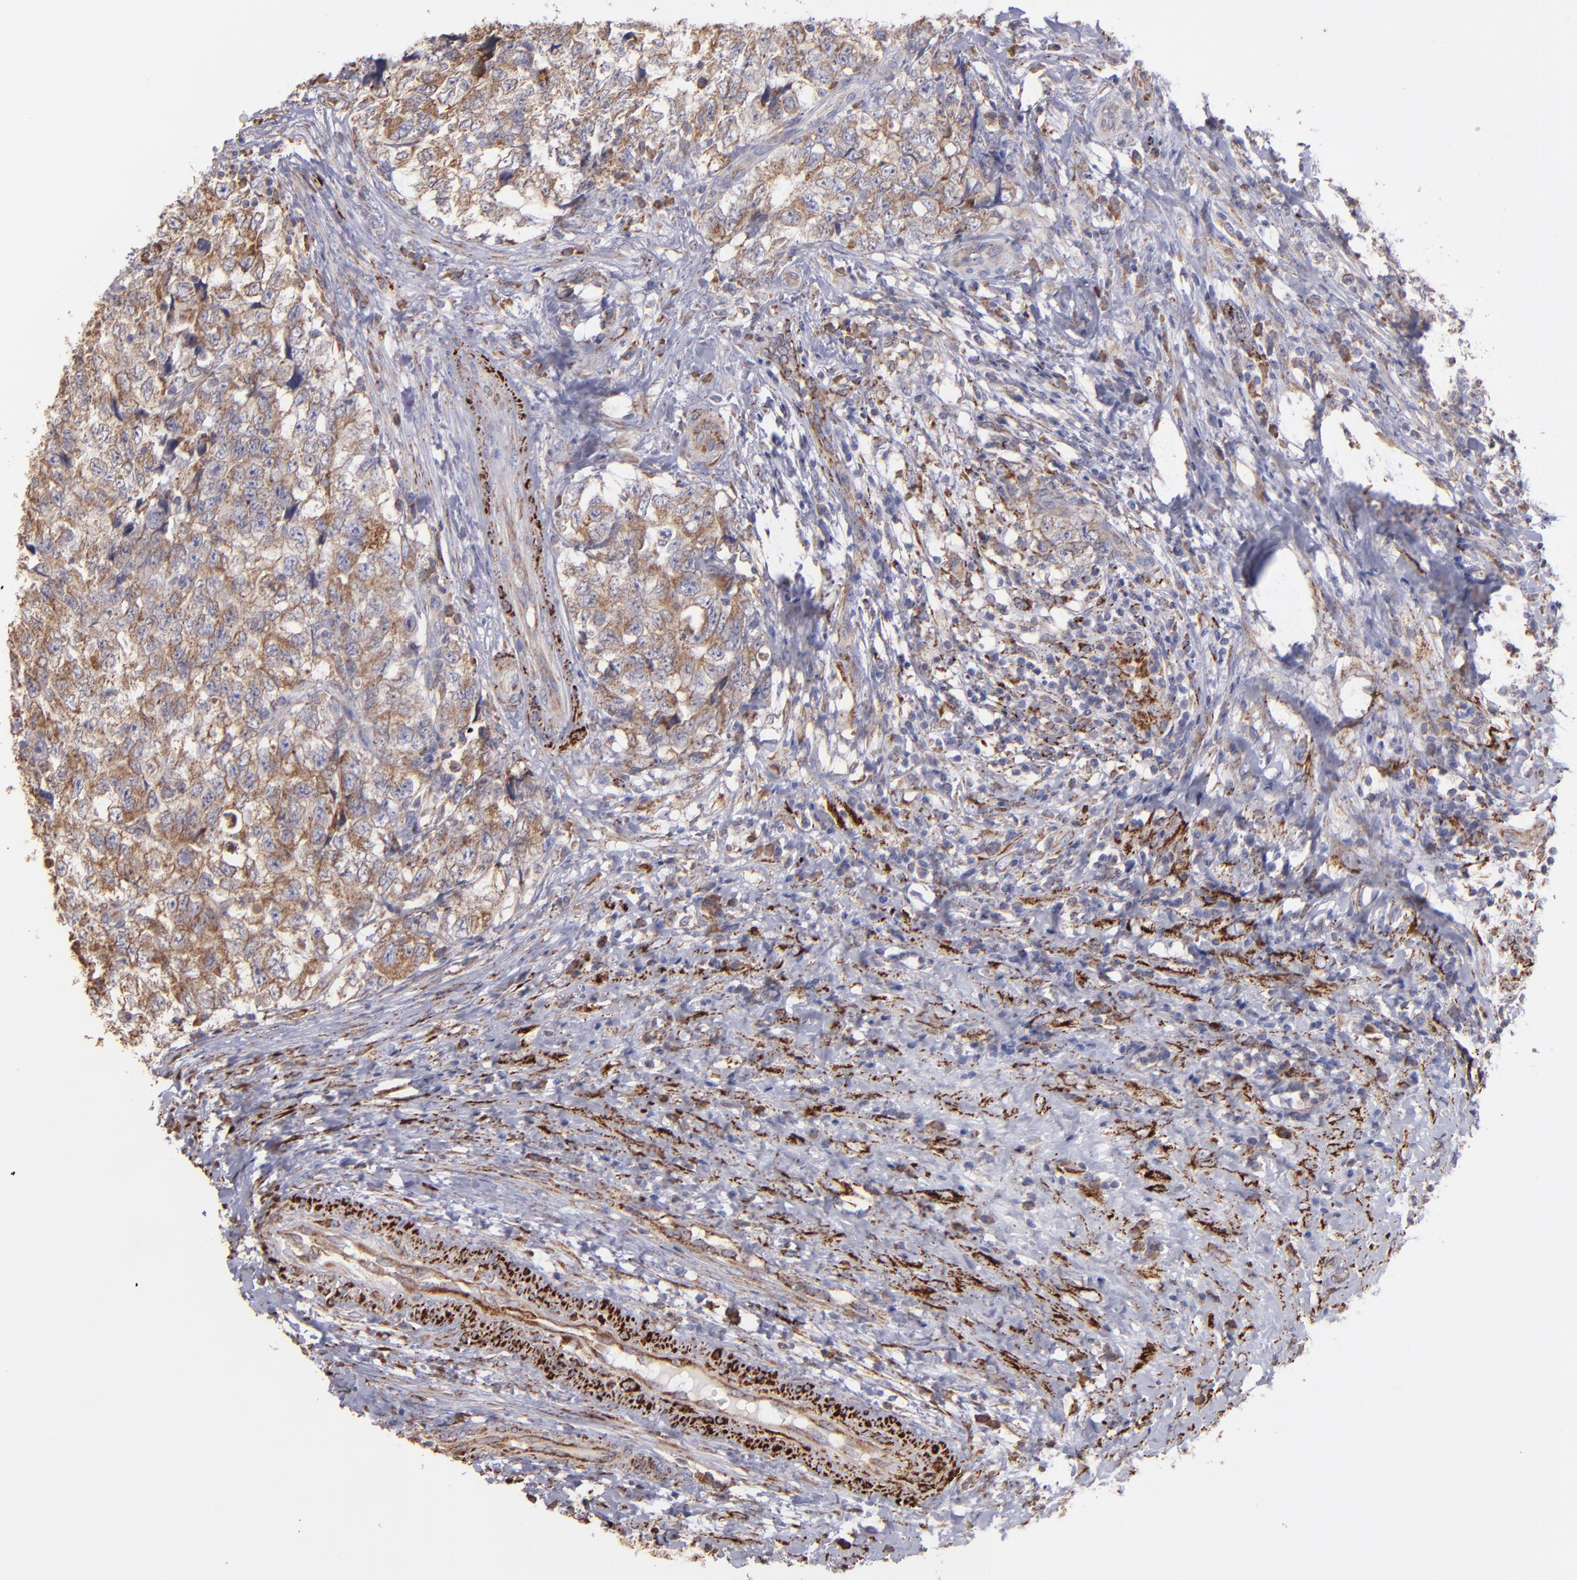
{"staining": {"intensity": "weak", "quantity": ">75%", "location": "cytoplasmic/membranous"}, "tissue": "testis cancer", "cell_type": "Tumor cells", "image_type": "cancer", "snomed": [{"axis": "morphology", "description": "Carcinoma, Embryonal, NOS"}, {"axis": "topography", "description": "Testis"}], "caption": "Protein staining of testis embryonal carcinoma tissue demonstrates weak cytoplasmic/membranous positivity in approximately >75% of tumor cells.", "gene": "MAOB", "patient": {"sex": "male", "age": 31}}